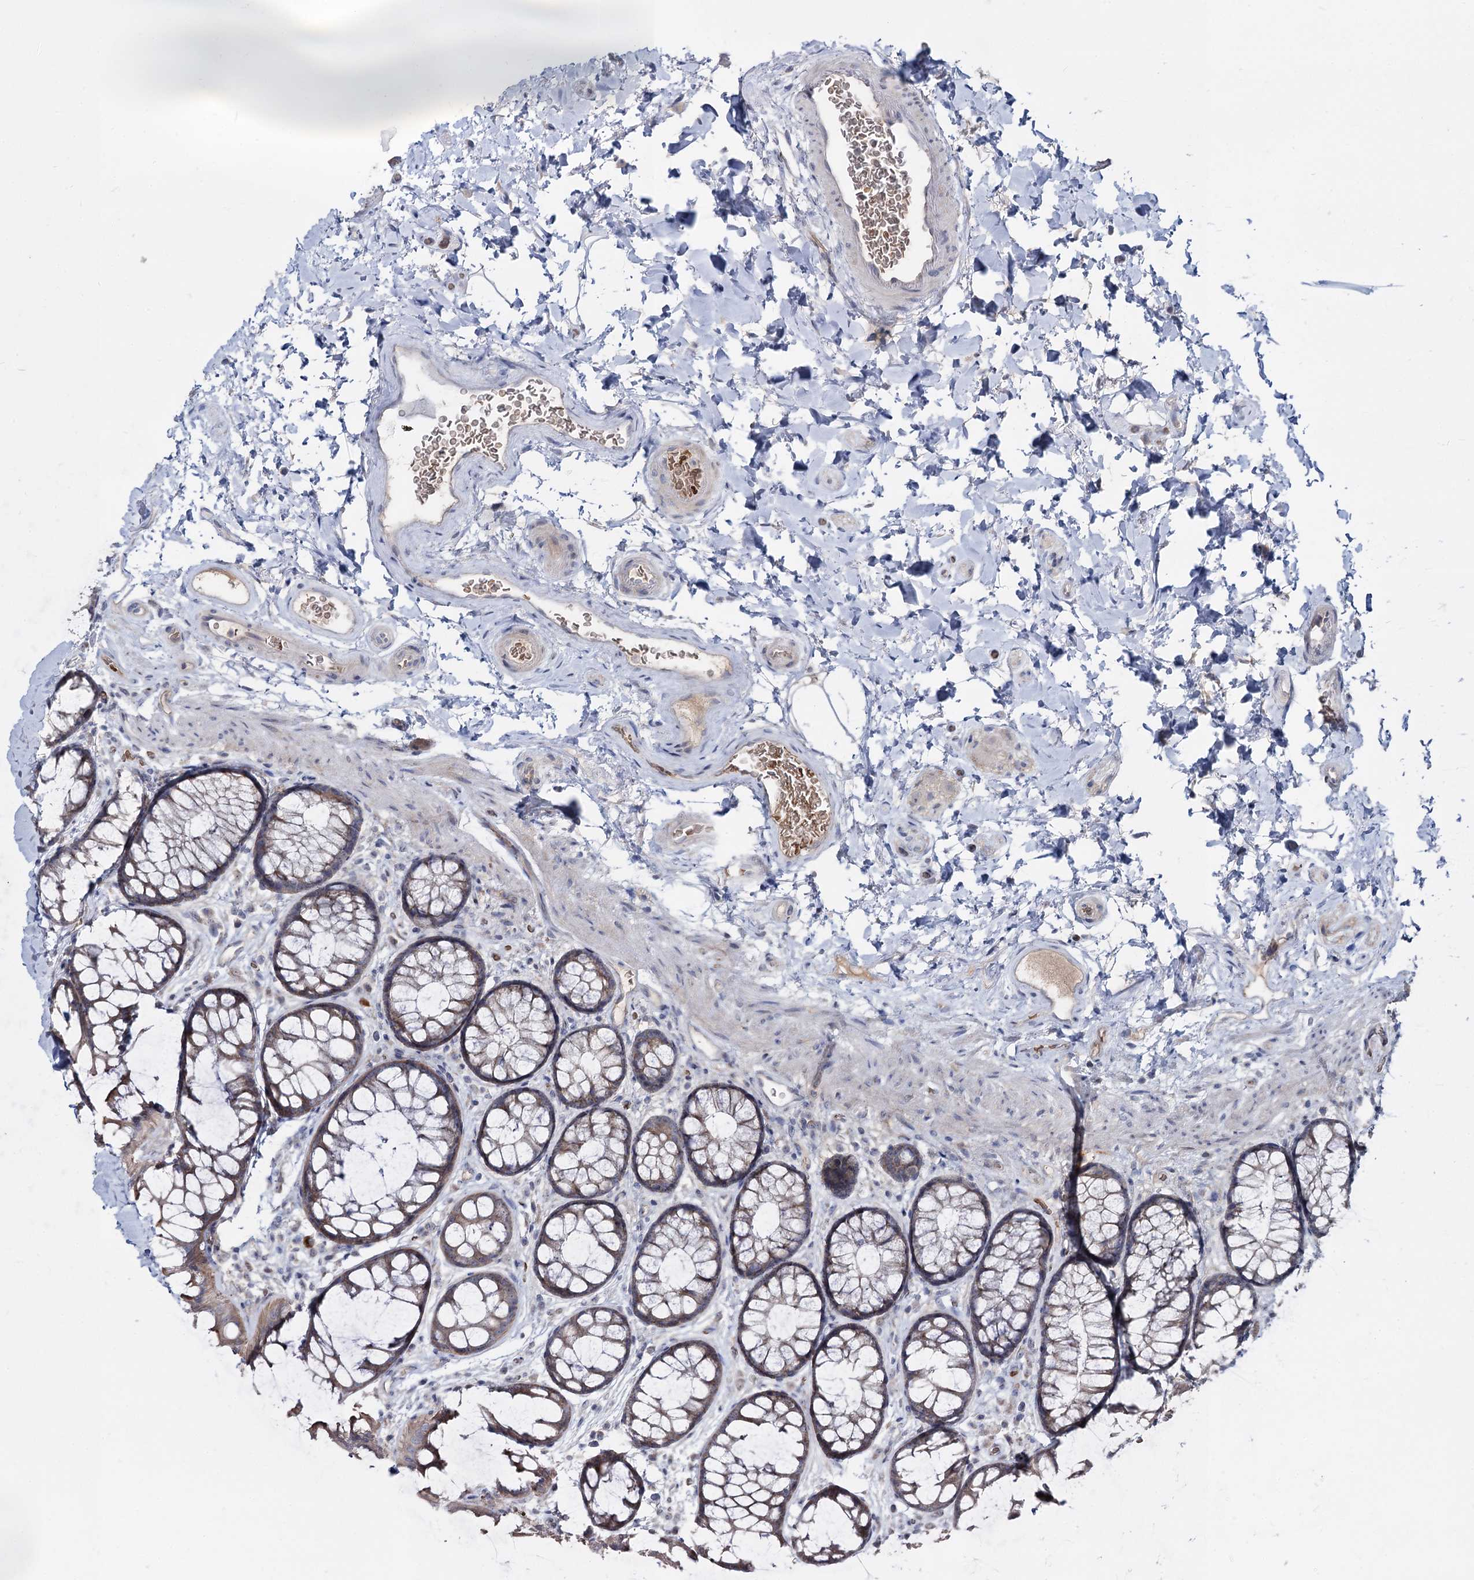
{"staining": {"intensity": "negative", "quantity": "none", "location": "none"}, "tissue": "colon", "cell_type": "Endothelial cells", "image_type": "normal", "snomed": [{"axis": "morphology", "description": "Normal tissue, NOS"}, {"axis": "topography", "description": "Colon"}], "caption": "Photomicrograph shows no significant protein staining in endothelial cells of unremarkable colon. (DAB IHC with hematoxylin counter stain).", "gene": "RNF6", "patient": {"sex": "female", "age": 82}}